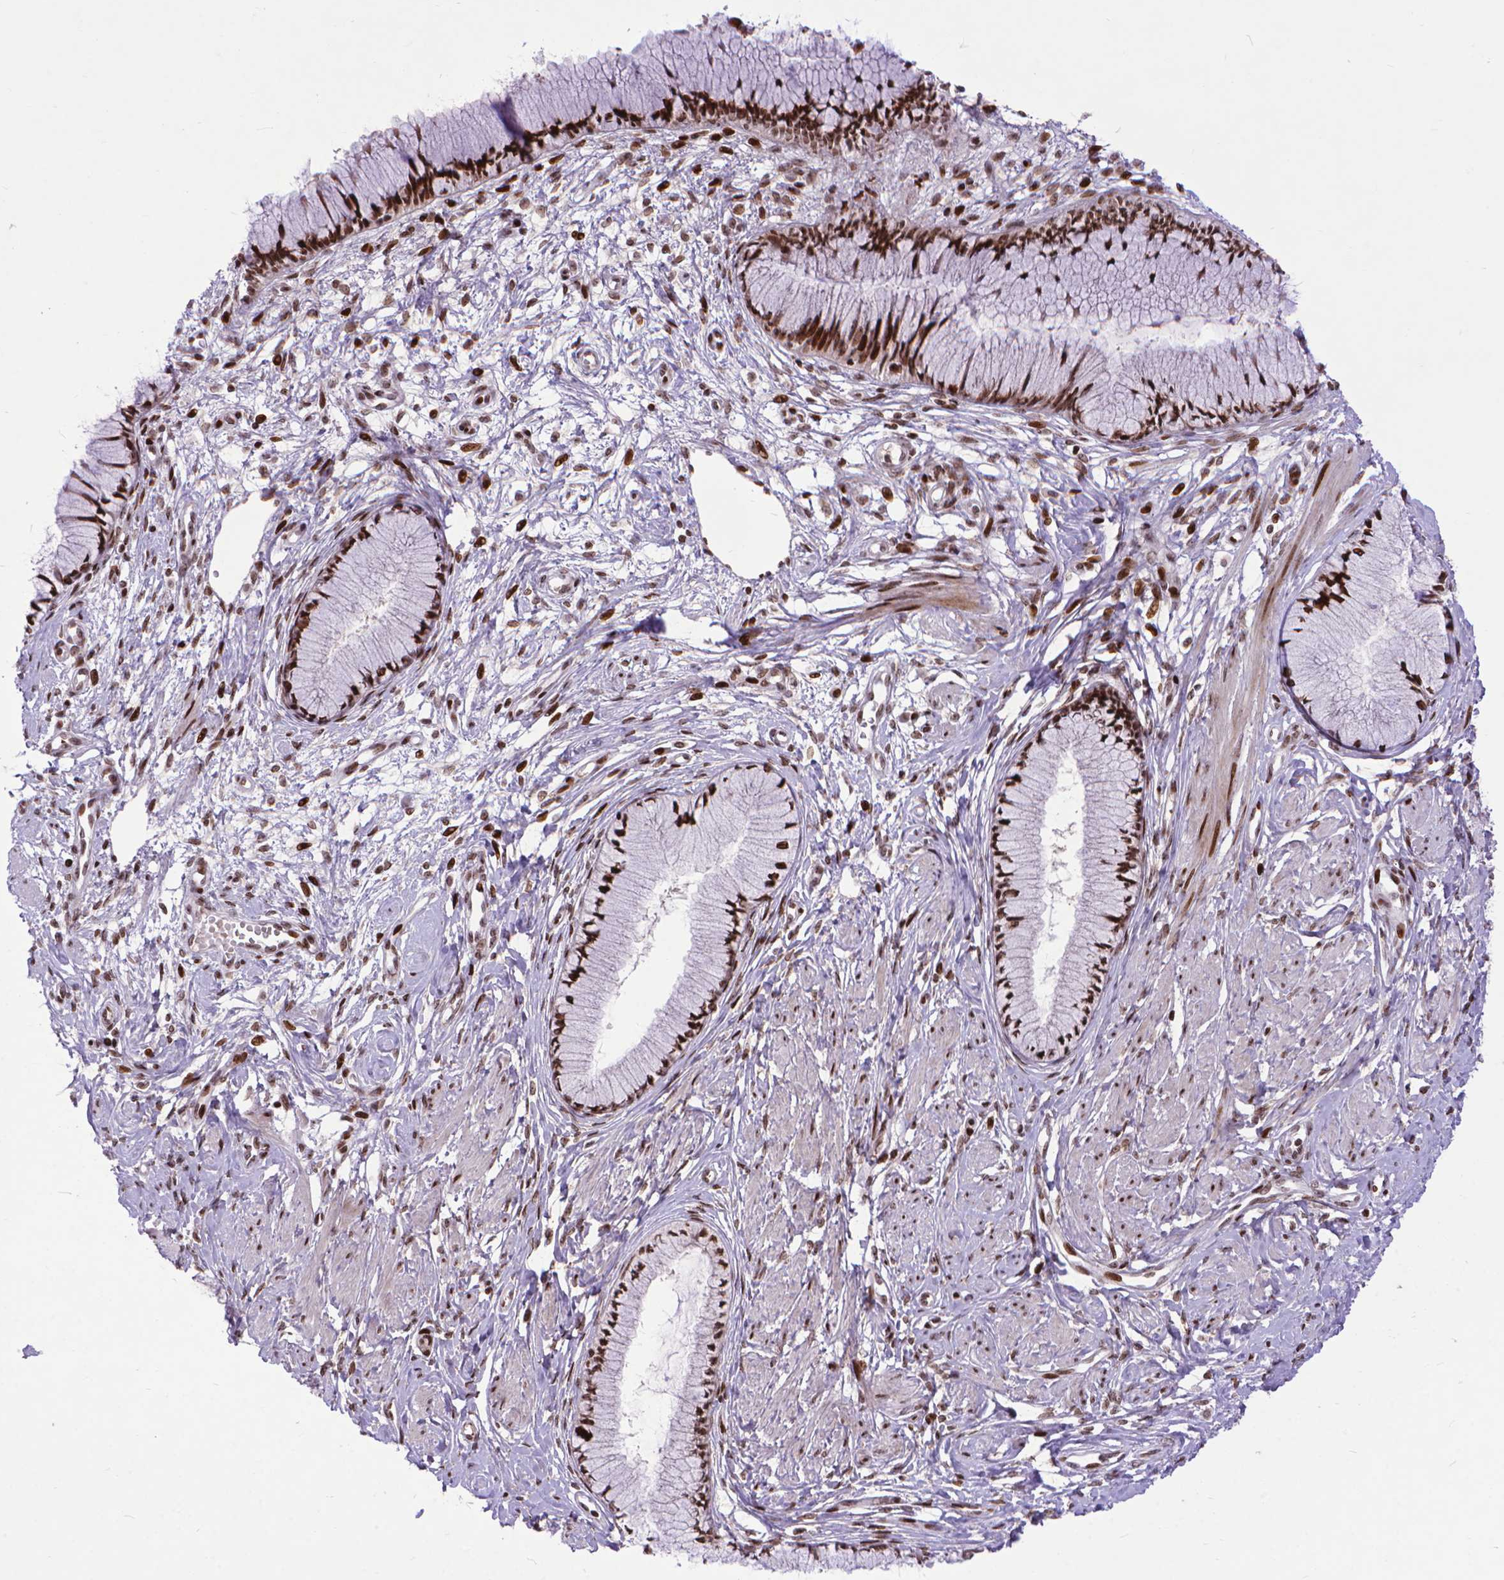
{"staining": {"intensity": "strong", "quantity": ">75%", "location": "nuclear"}, "tissue": "cervix", "cell_type": "Glandular cells", "image_type": "normal", "snomed": [{"axis": "morphology", "description": "Normal tissue, NOS"}, {"axis": "topography", "description": "Cervix"}], "caption": "Immunohistochemical staining of benign cervix reveals >75% levels of strong nuclear protein expression in about >75% of glandular cells. (DAB (3,3'-diaminobenzidine) IHC, brown staining for protein, blue staining for nuclei).", "gene": "AMER1", "patient": {"sex": "female", "age": 37}}